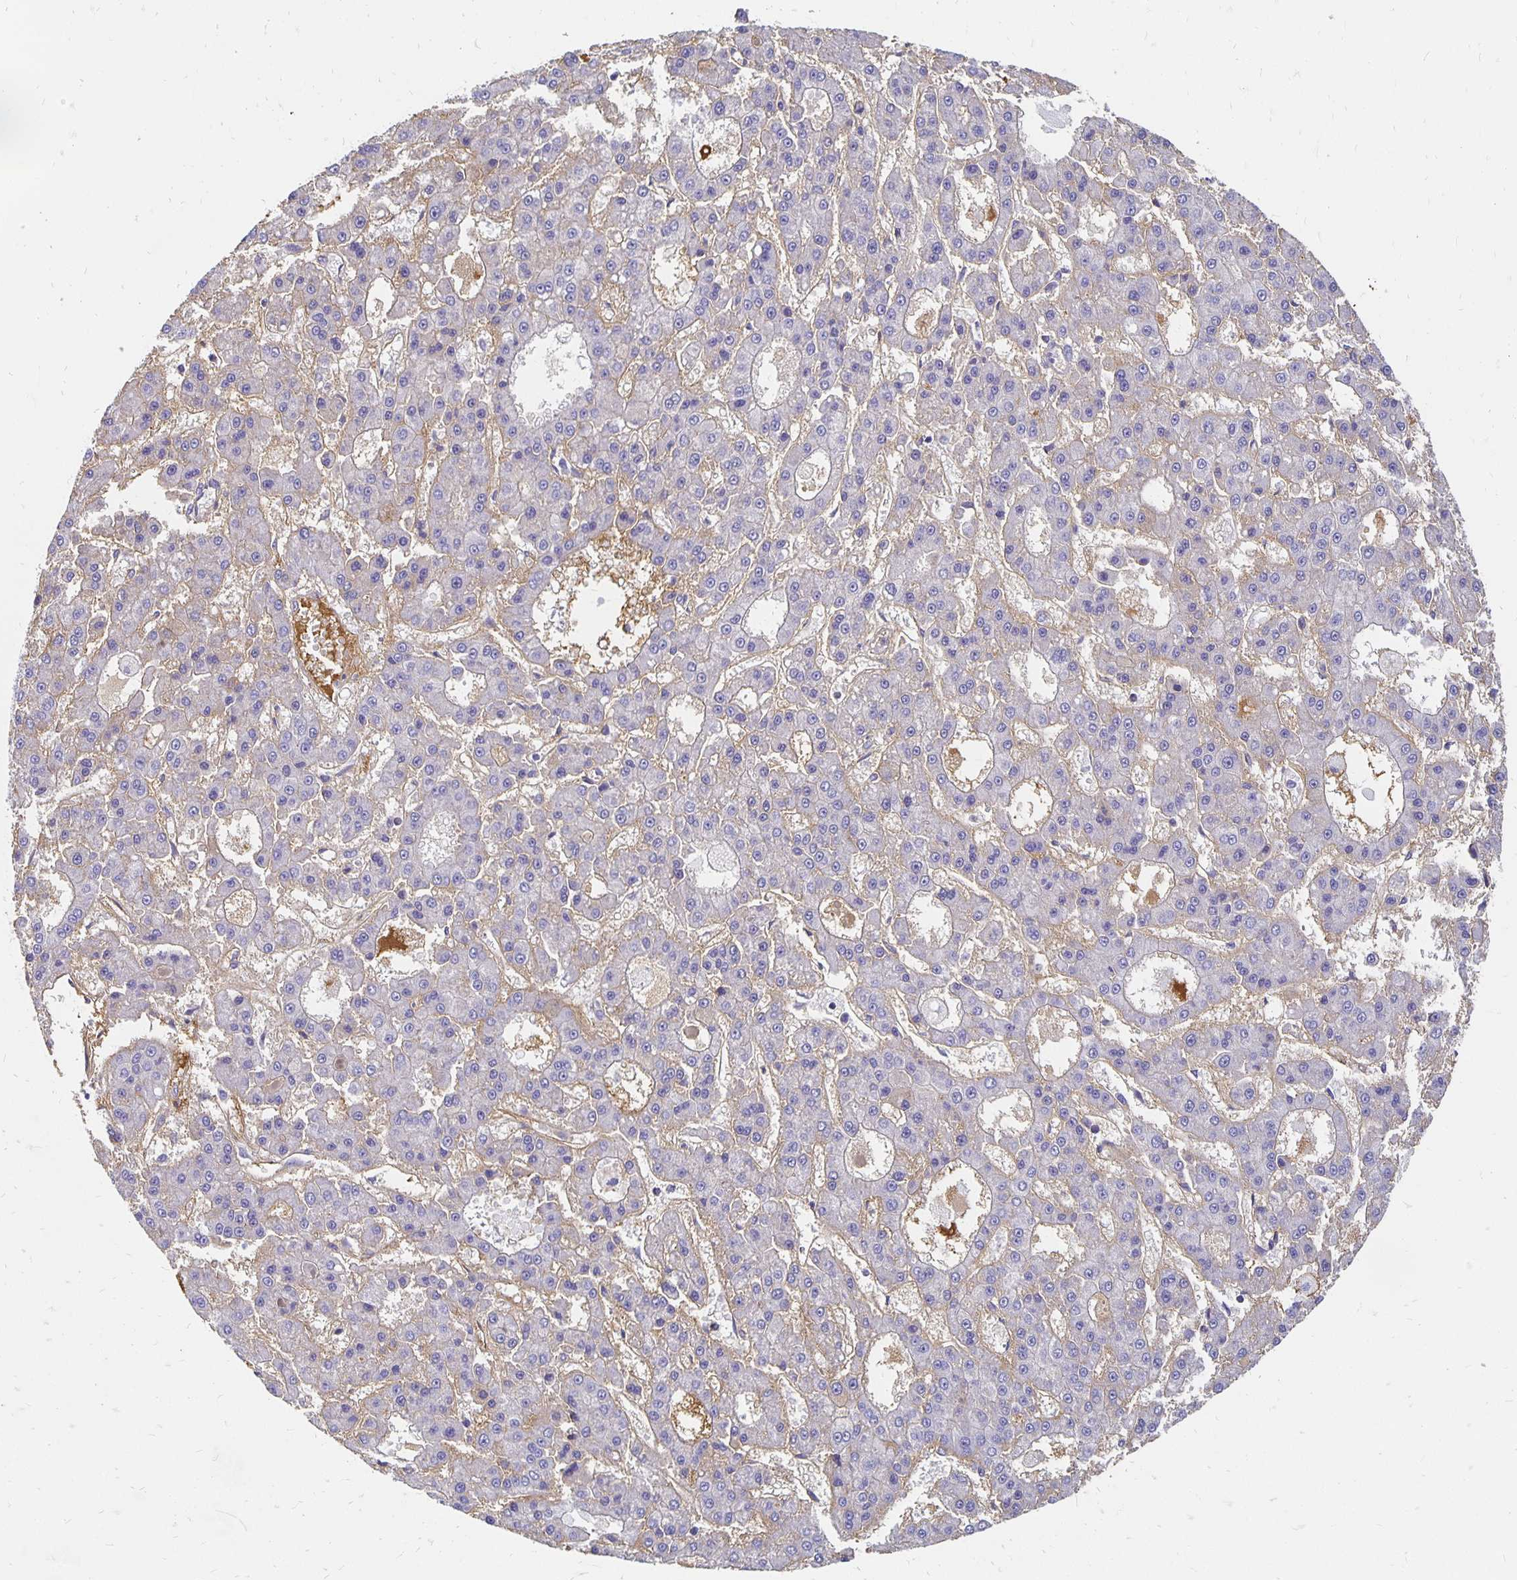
{"staining": {"intensity": "weak", "quantity": "<25%", "location": "cytoplasmic/membranous"}, "tissue": "liver cancer", "cell_type": "Tumor cells", "image_type": "cancer", "snomed": [{"axis": "morphology", "description": "Carcinoma, Hepatocellular, NOS"}, {"axis": "topography", "description": "Liver"}], "caption": "Human liver cancer stained for a protein using immunohistochemistry (IHC) shows no staining in tumor cells.", "gene": "APOB", "patient": {"sex": "male", "age": 70}}